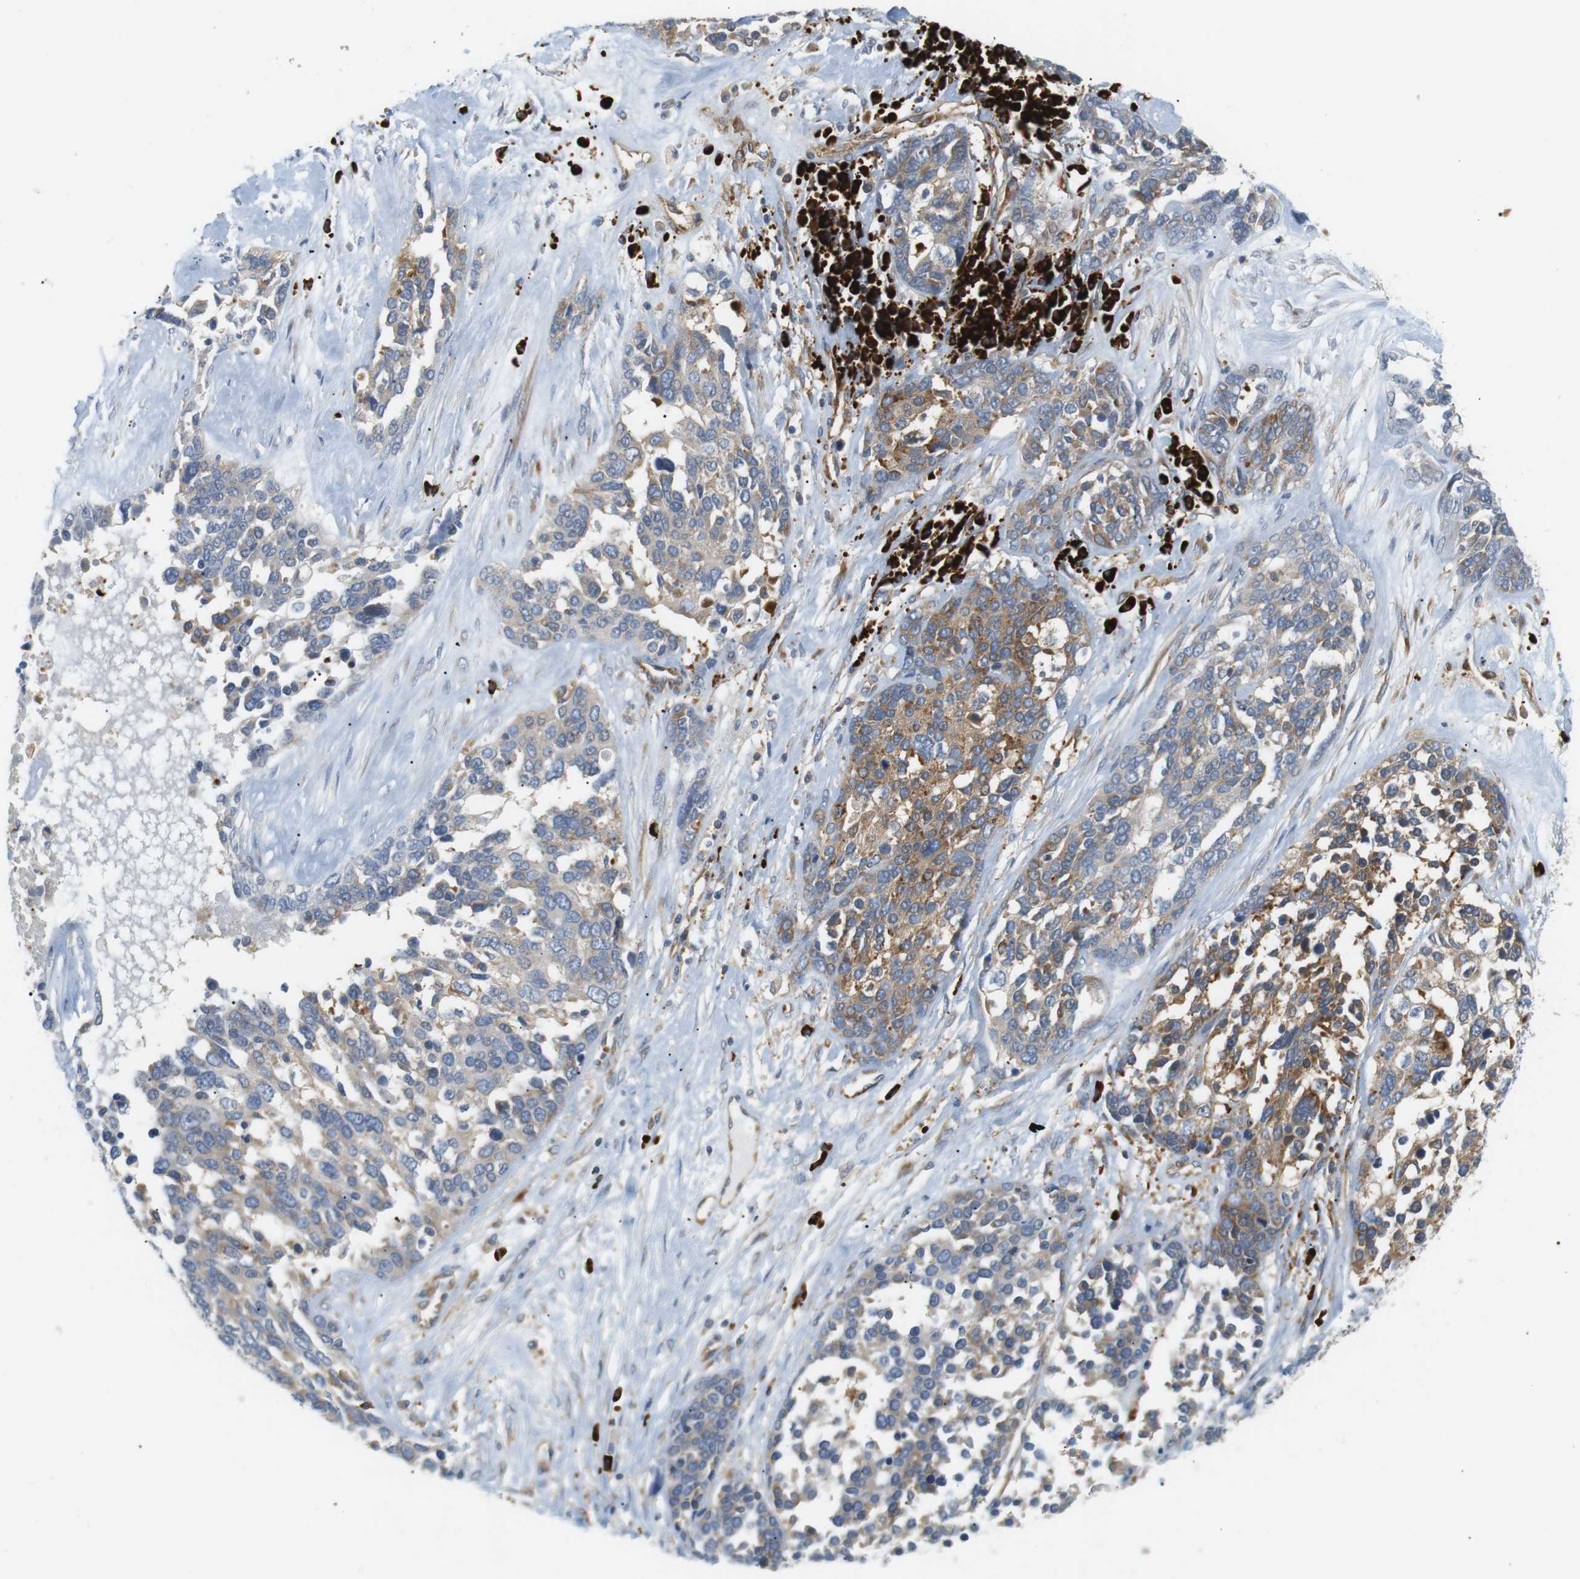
{"staining": {"intensity": "moderate", "quantity": ">75%", "location": "cytoplasmic/membranous"}, "tissue": "ovarian cancer", "cell_type": "Tumor cells", "image_type": "cancer", "snomed": [{"axis": "morphology", "description": "Cystadenocarcinoma, serous, NOS"}, {"axis": "topography", "description": "Ovary"}], "caption": "DAB immunohistochemical staining of ovarian cancer shows moderate cytoplasmic/membranous protein expression in about >75% of tumor cells.", "gene": "TMEM200A", "patient": {"sex": "female", "age": 44}}